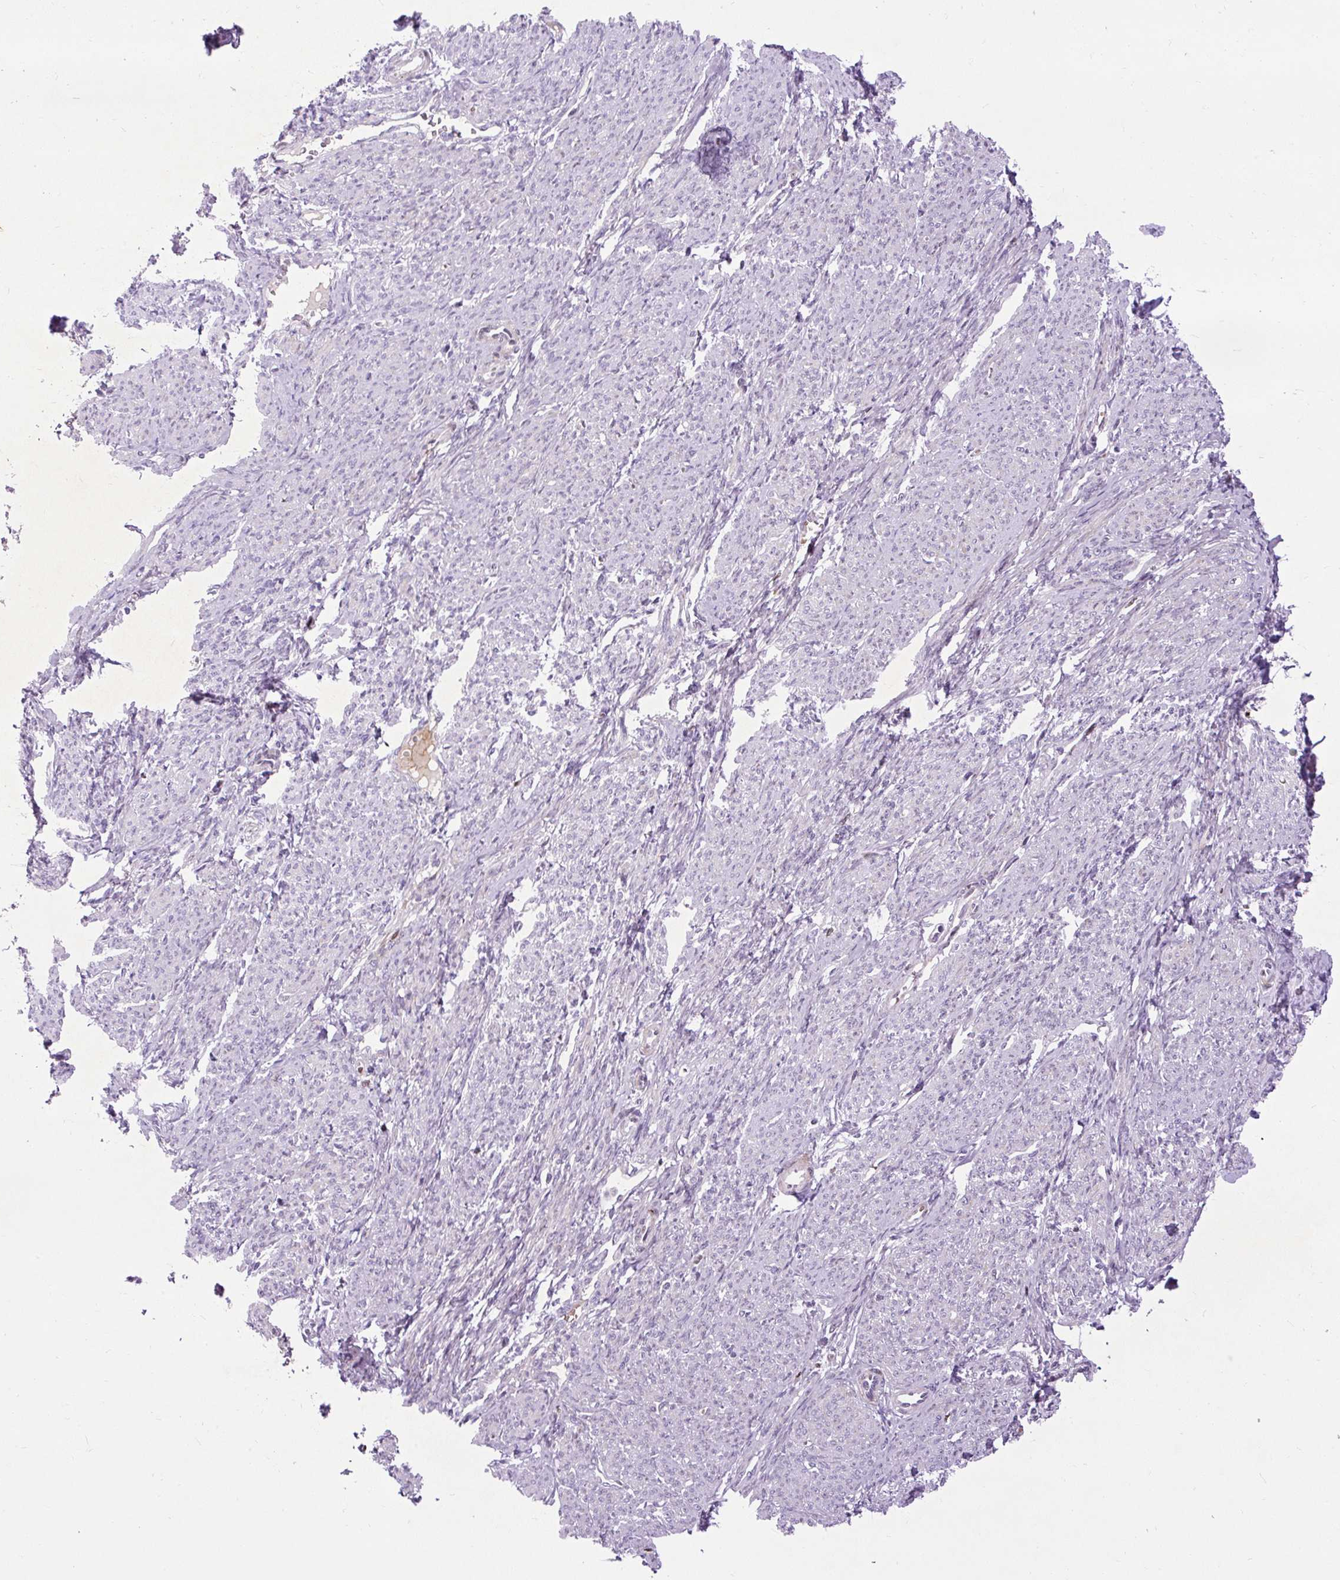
{"staining": {"intensity": "negative", "quantity": "none", "location": "none"}, "tissue": "smooth muscle", "cell_type": "Smooth muscle cells", "image_type": "normal", "snomed": [{"axis": "morphology", "description": "Normal tissue, NOS"}, {"axis": "topography", "description": "Smooth muscle"}], "caption": "Immunohistochemistry (IHC) image of normal smooth muscle: human smooth muscle stained with DAB reveals no significant protein positivity in smooth muscle cells. Brightfield microscopy of immunohistochemistry stained with DAB (brown) and hematoxylin (blue), captured at high magnification.", "gene": "SPC24", "patient": {"sex": "female", "age": 65}}